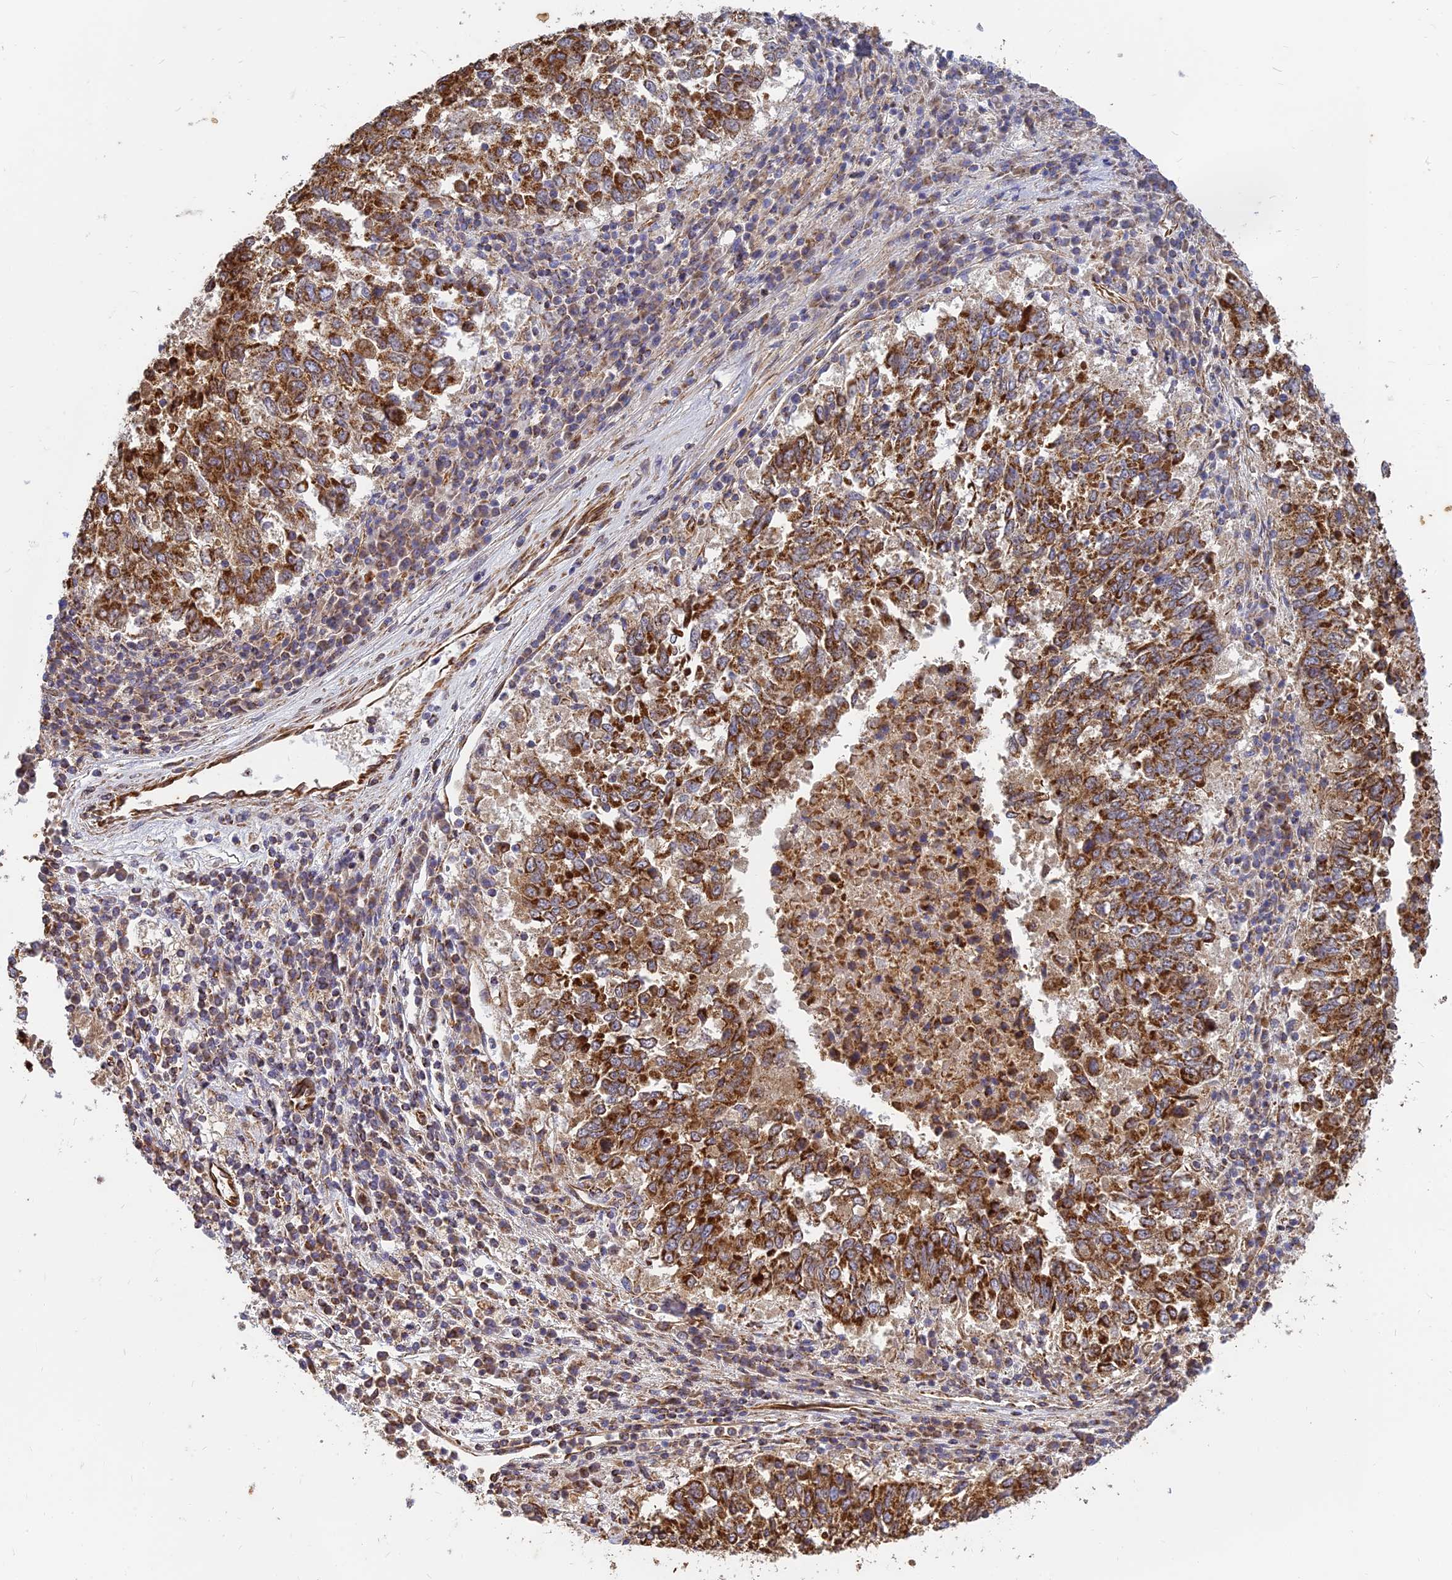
{"staining": {"intensity": "strong", "quantity": ">75%", "location": "cytoplasmic/membranous"}, "tissue": "lung cancer", "cell_type": "Tumor cells", "image_type": "cancer", "snomed": [{"axis": "morphology", "description": "Squamous cell carcinoma, NOS"}, {"axis": "topography", "description": "Lung"}], "caption": "Protein analysis of lung cancer tissue shows strong cytoplasmic/membranous expression in about >75% of tumor cells.", "gene": "DSTYK", "patient": {"sex": "male", "age": 73}}